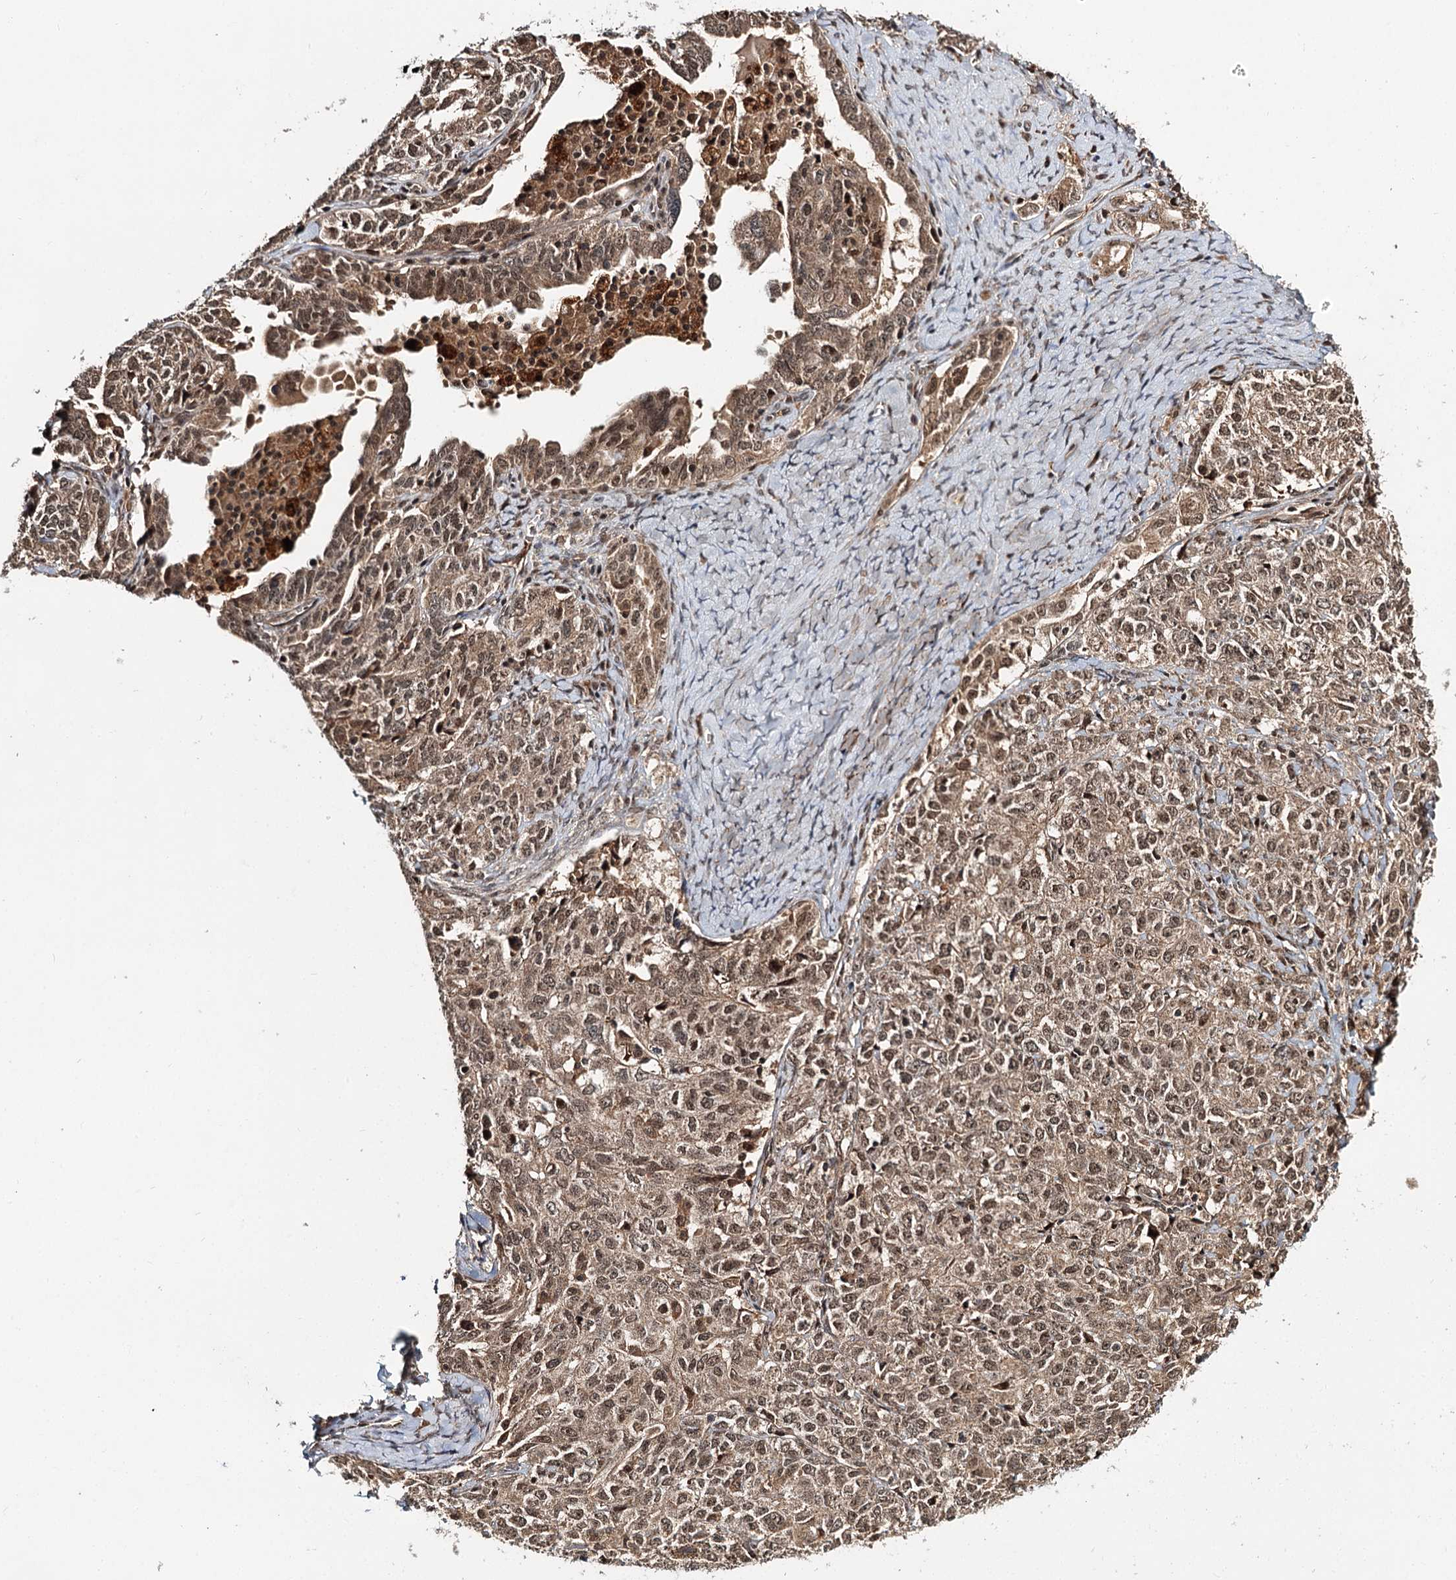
{"staining": {"intensity": "moderate", "quantity": ">75%", "location": "cytoplasmic/membranous,nuclear"}, "tissue": "ovarian cancer", "cell_type": "Tumor cells", "image_type": "cancer", "snomed": [{"axis": "morphology", "description": "Carcinoma, endometroid"}, {"axis": "topography", "description": "Ovary"}], "caption": "DAB (3,3'-diaminobenzidine) immunohistochemical staining of human endometroid carcinoma (ovarian) reveals moderate cytoplasmic/membranous and nuclear protein staining in about >75% of tumor cells.", "gene": "N6AMT1", "patient": {"sex": "female", "age": 62}}